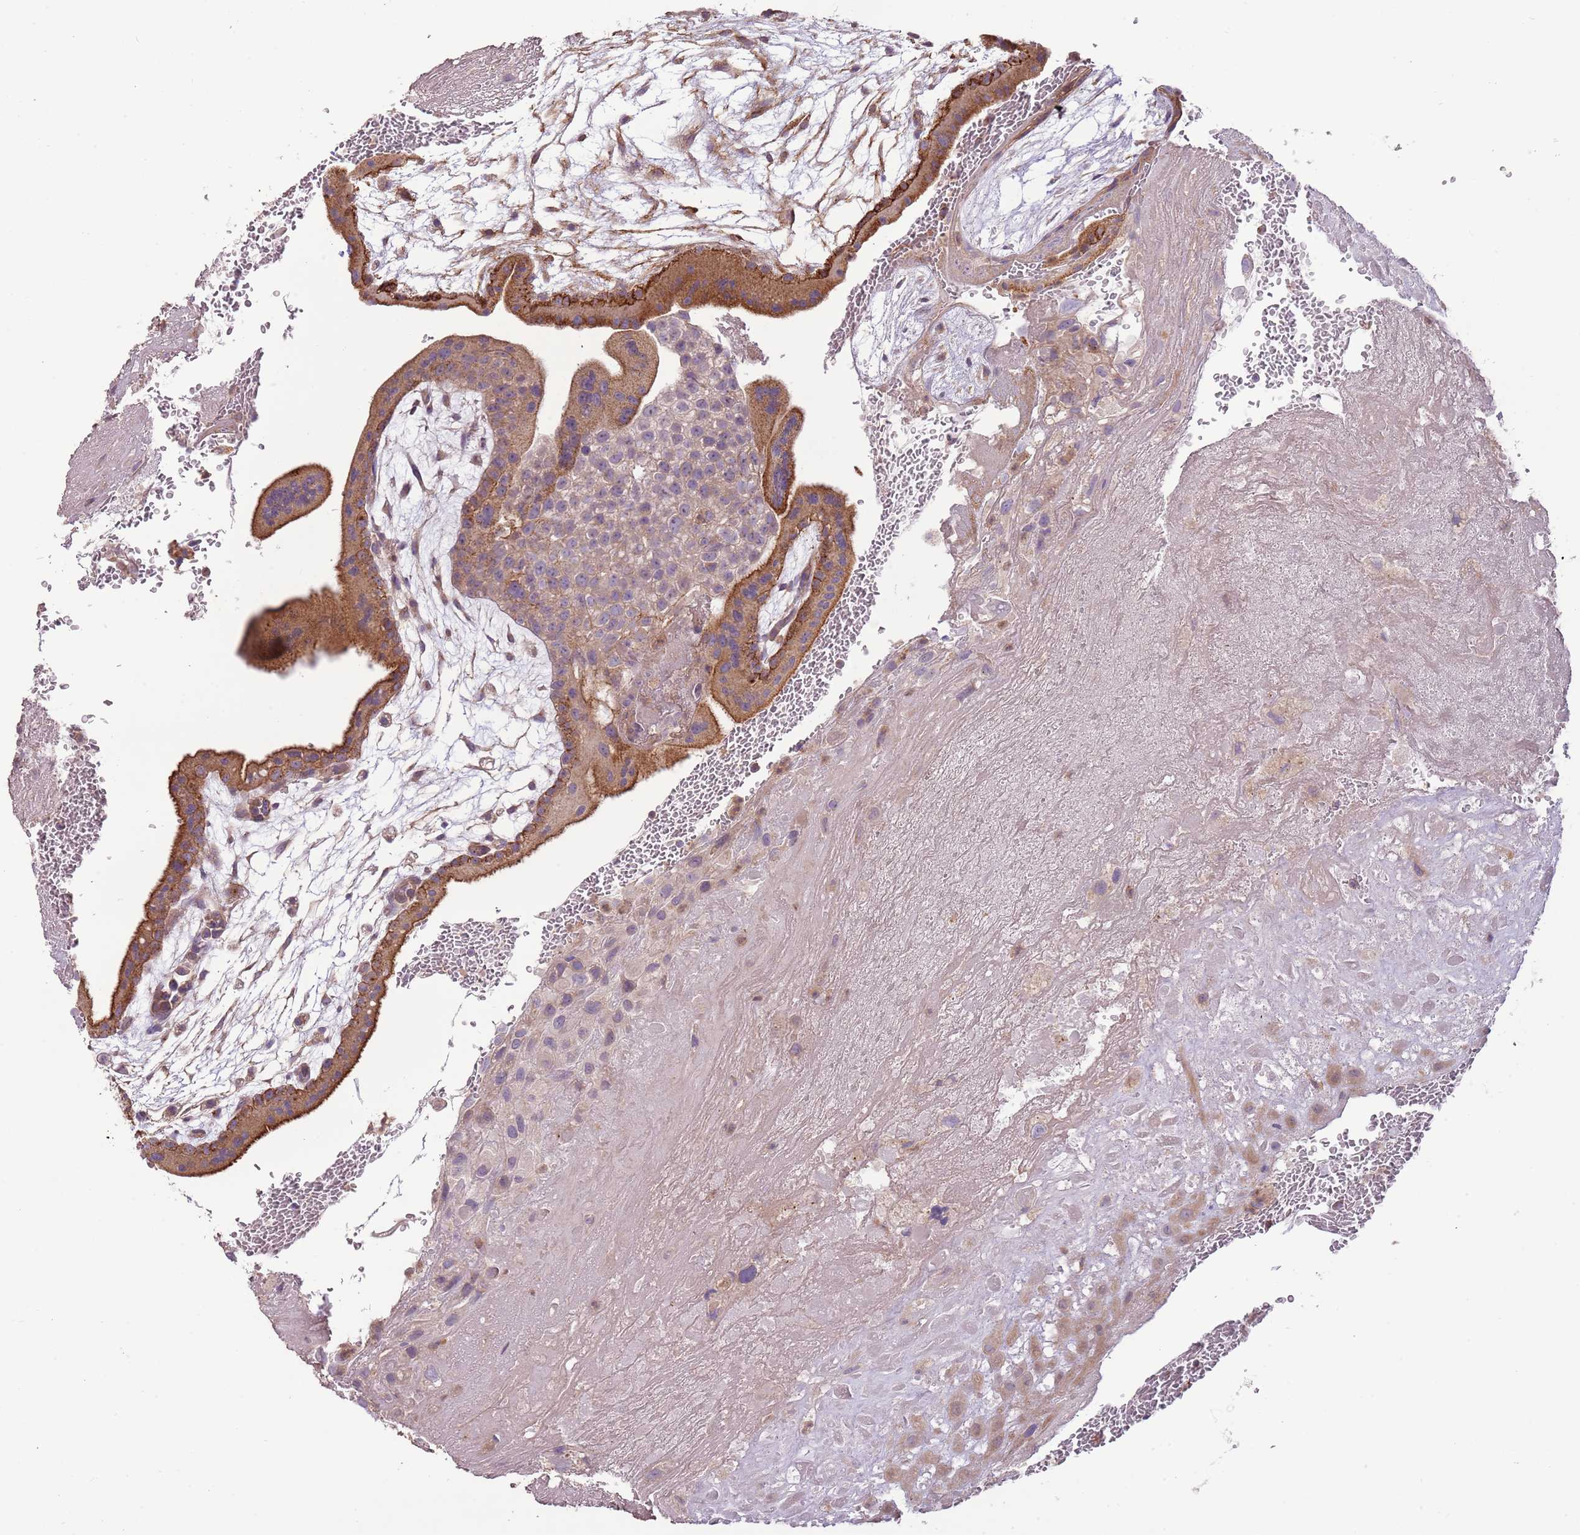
{"staining": {"intensity": "weak", "quantity": "25%-75%", "location": "cytoplasmic/membranous"}, "tissue": "placenta", "cell_type": "Decidual cells", "image_type": "normal", "snomed": [{"axis": "morphology", "description": "Normal tissue, NOS"}, {"axis": "topography", "description": "Placenta"}], "caption": "About 25%-75% of decidual cells in normal human placenta display weak cytoplasmic/membranous protein staining as visualized by brown immunohistochemical staining.", "gene": "DTD2", "patient": {"sex": "female", "age": 35}}